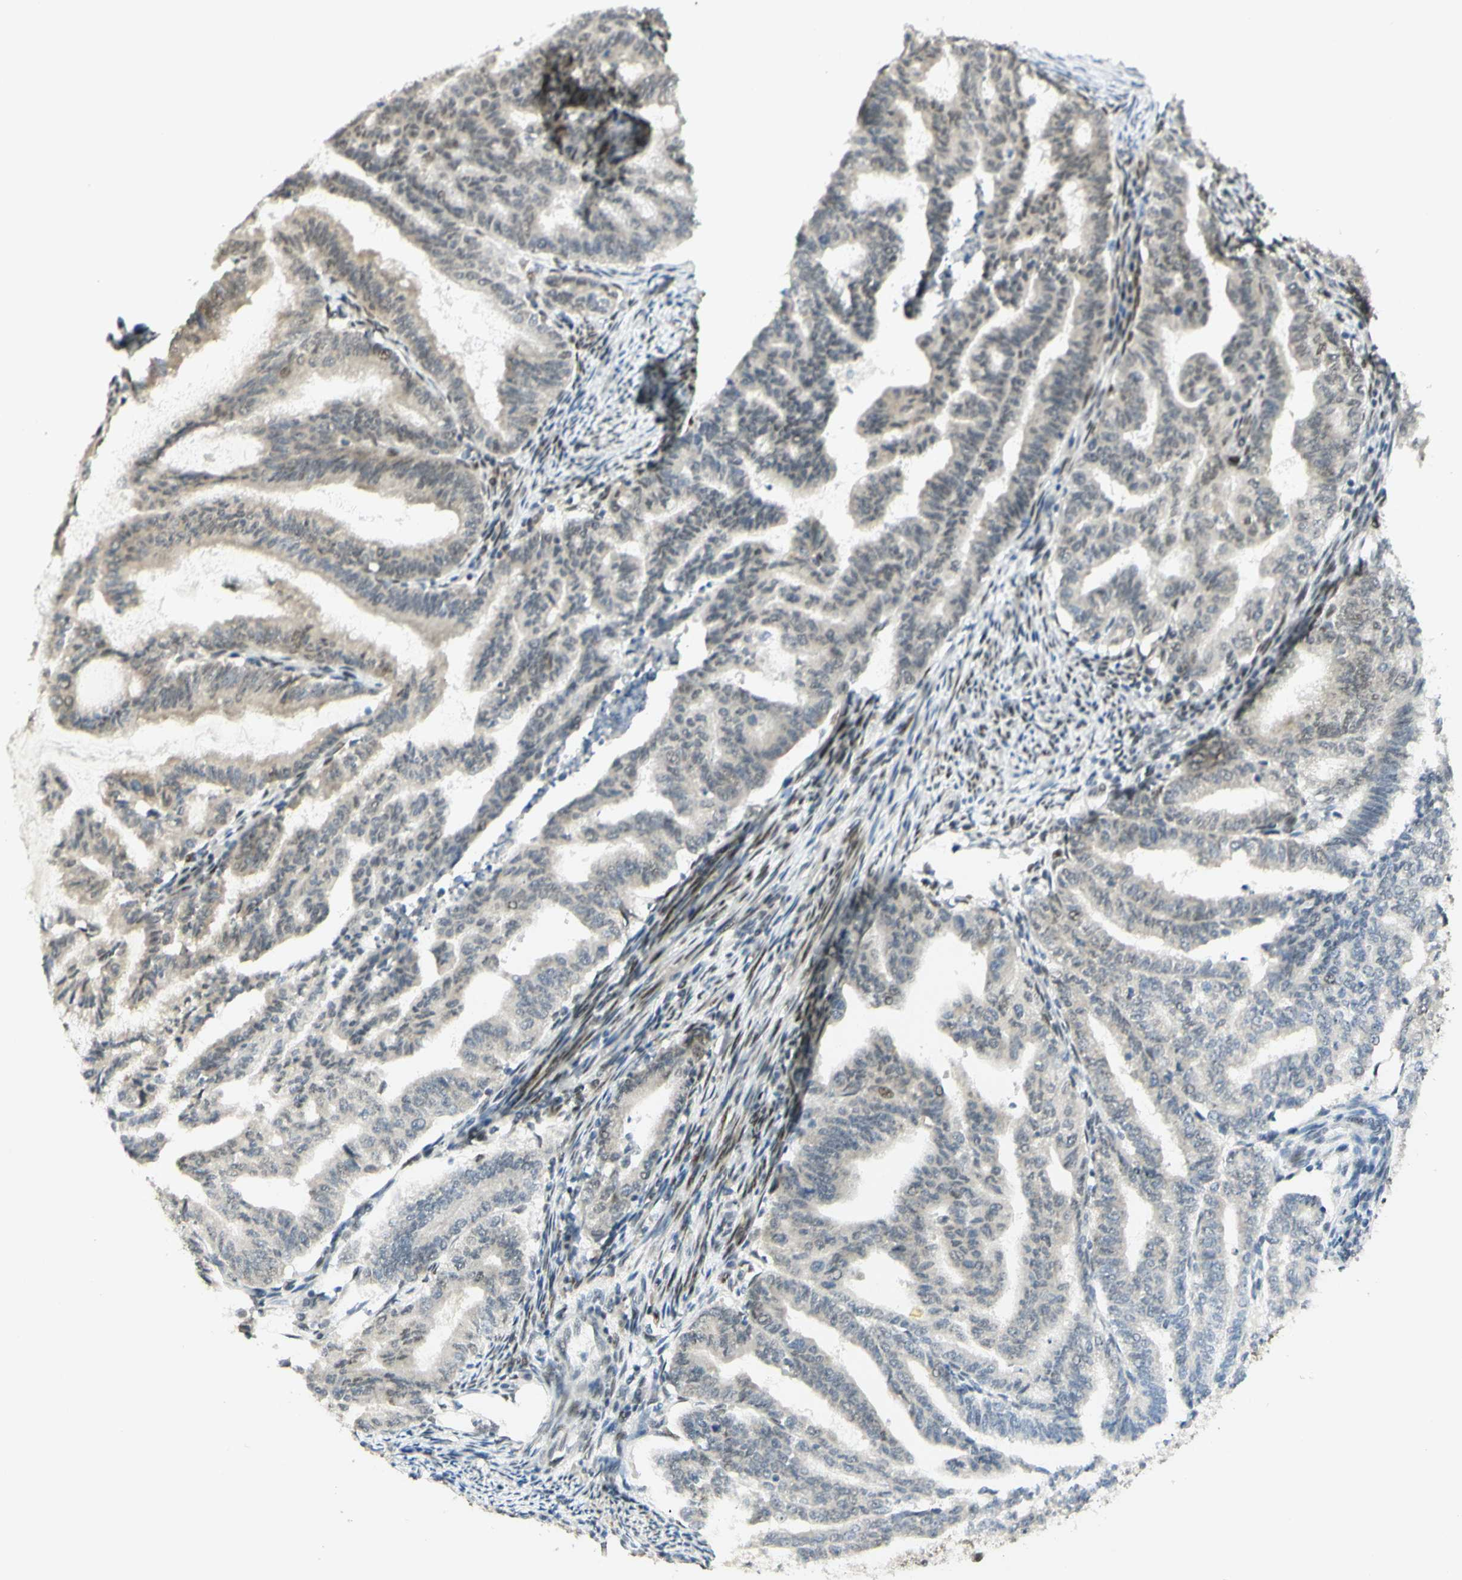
{"staining": {"intensity": "weak", "quantity": "25%-75%", "location": "nuclear"}, "tissue": "endometrial cancer", "cell_type": "Tumor cells", "image_type": "cancer", "snomed": [{"axis": "morphology", "description": "Adenocarcinoma, NOS"}, {"axis": "topography", "description": "Endometrium"}], "caption": "This image displays immunohistochemistry staining of endometrial cancer (adenocarcinoma), with low weak nuclear positivity in approximately 25%-75% of tumor cells.", "gene": "DDX1", "patient": {"sex": "female", "age": 79}}